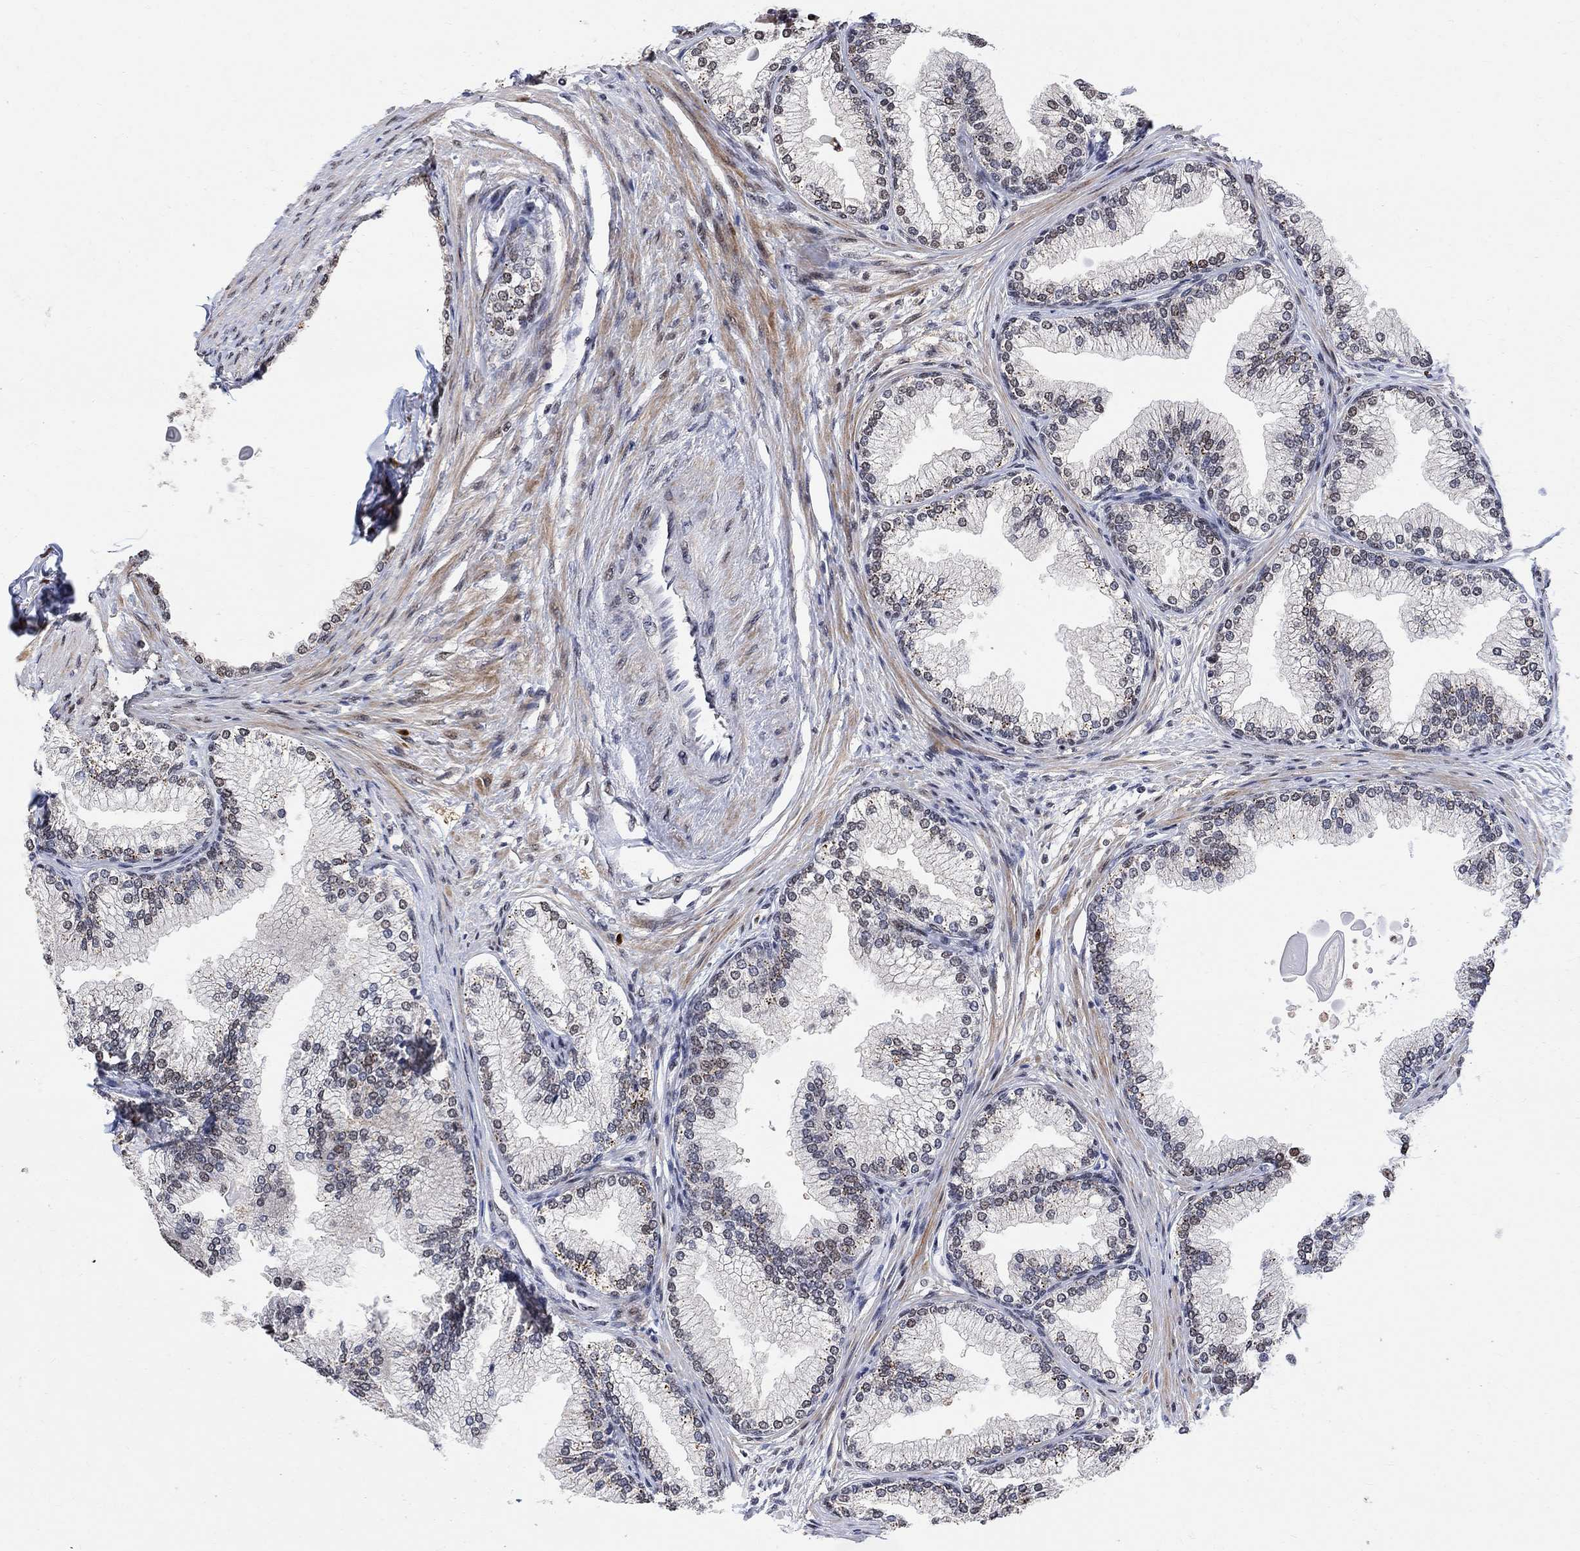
{"staining": {"intensity": "moderate", "quantity": "<25%", "location": "nuclear"}, "tissue": "prostate", "cell_type": "Glandular cells", "image_type": "normal", "snomed": [{"axis": "morphology", "description": "Normal tissue, NOS"}, {"axis": "topography", "description": "Prostate"}], "caption": "A brown stain labels moderate nuclear expression of a protein in glandular cells of normal human prostate.", "gene": "E4F1", "patient": {"sex": "male", "age": 72}}